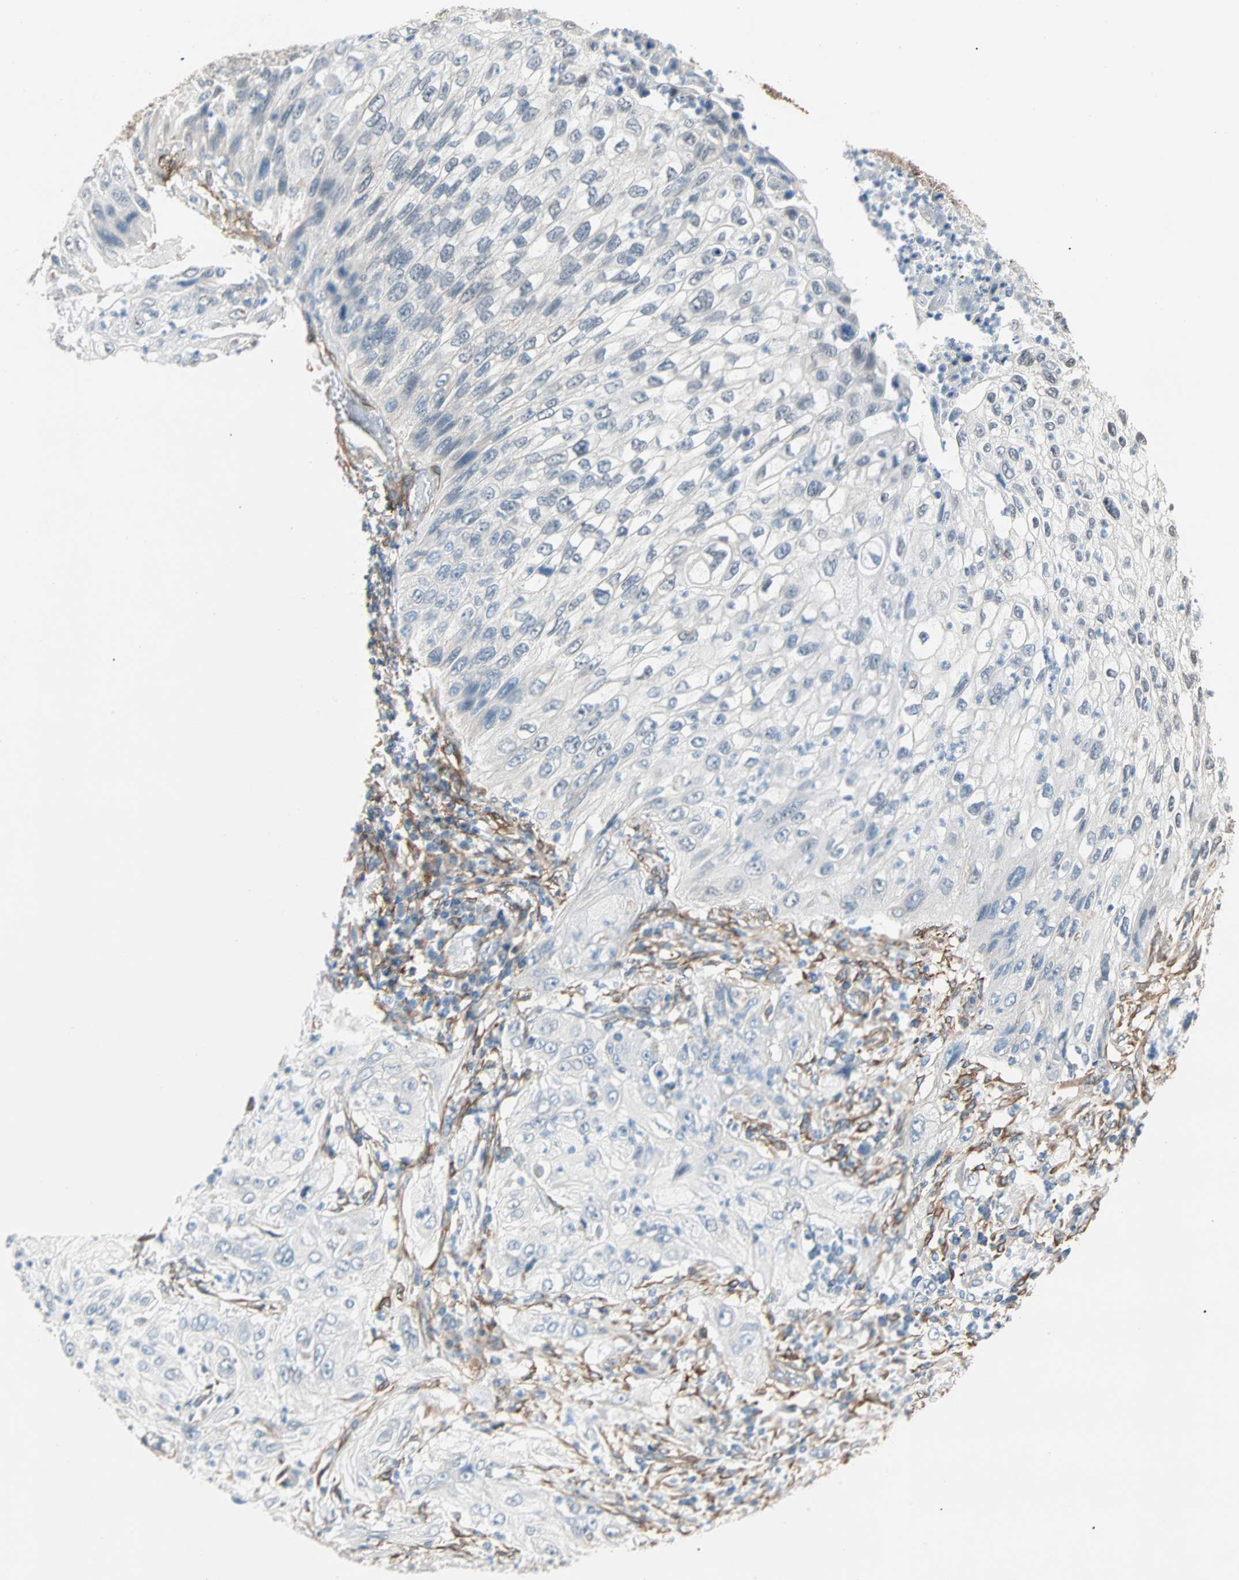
{"staining": {"intensity": "negative", "quantity": "none", "location": "none"}, "tissue": "lung cancer", "cell_type": "Tumor cells", "image_type": "cancer", "snomed": [{"axis": "morphology", "description": "Inflammation, NOS"}, {"axis": "morphology", "description": "Squamous cell carcinoma, NOS"}, {"axis": "topography", "description": "Lymph node"}, {"axis": "topography", "description": "Soft tissue"}, {"axis": "topography", "description": "Lung"}], "caption": "Lung squamous cell carcinoma was stained to show a protein in brown. There is no significant staining in tumor cells.", "gene": "EPB41L2", "patient": {"sex": "male", "age": 66}}